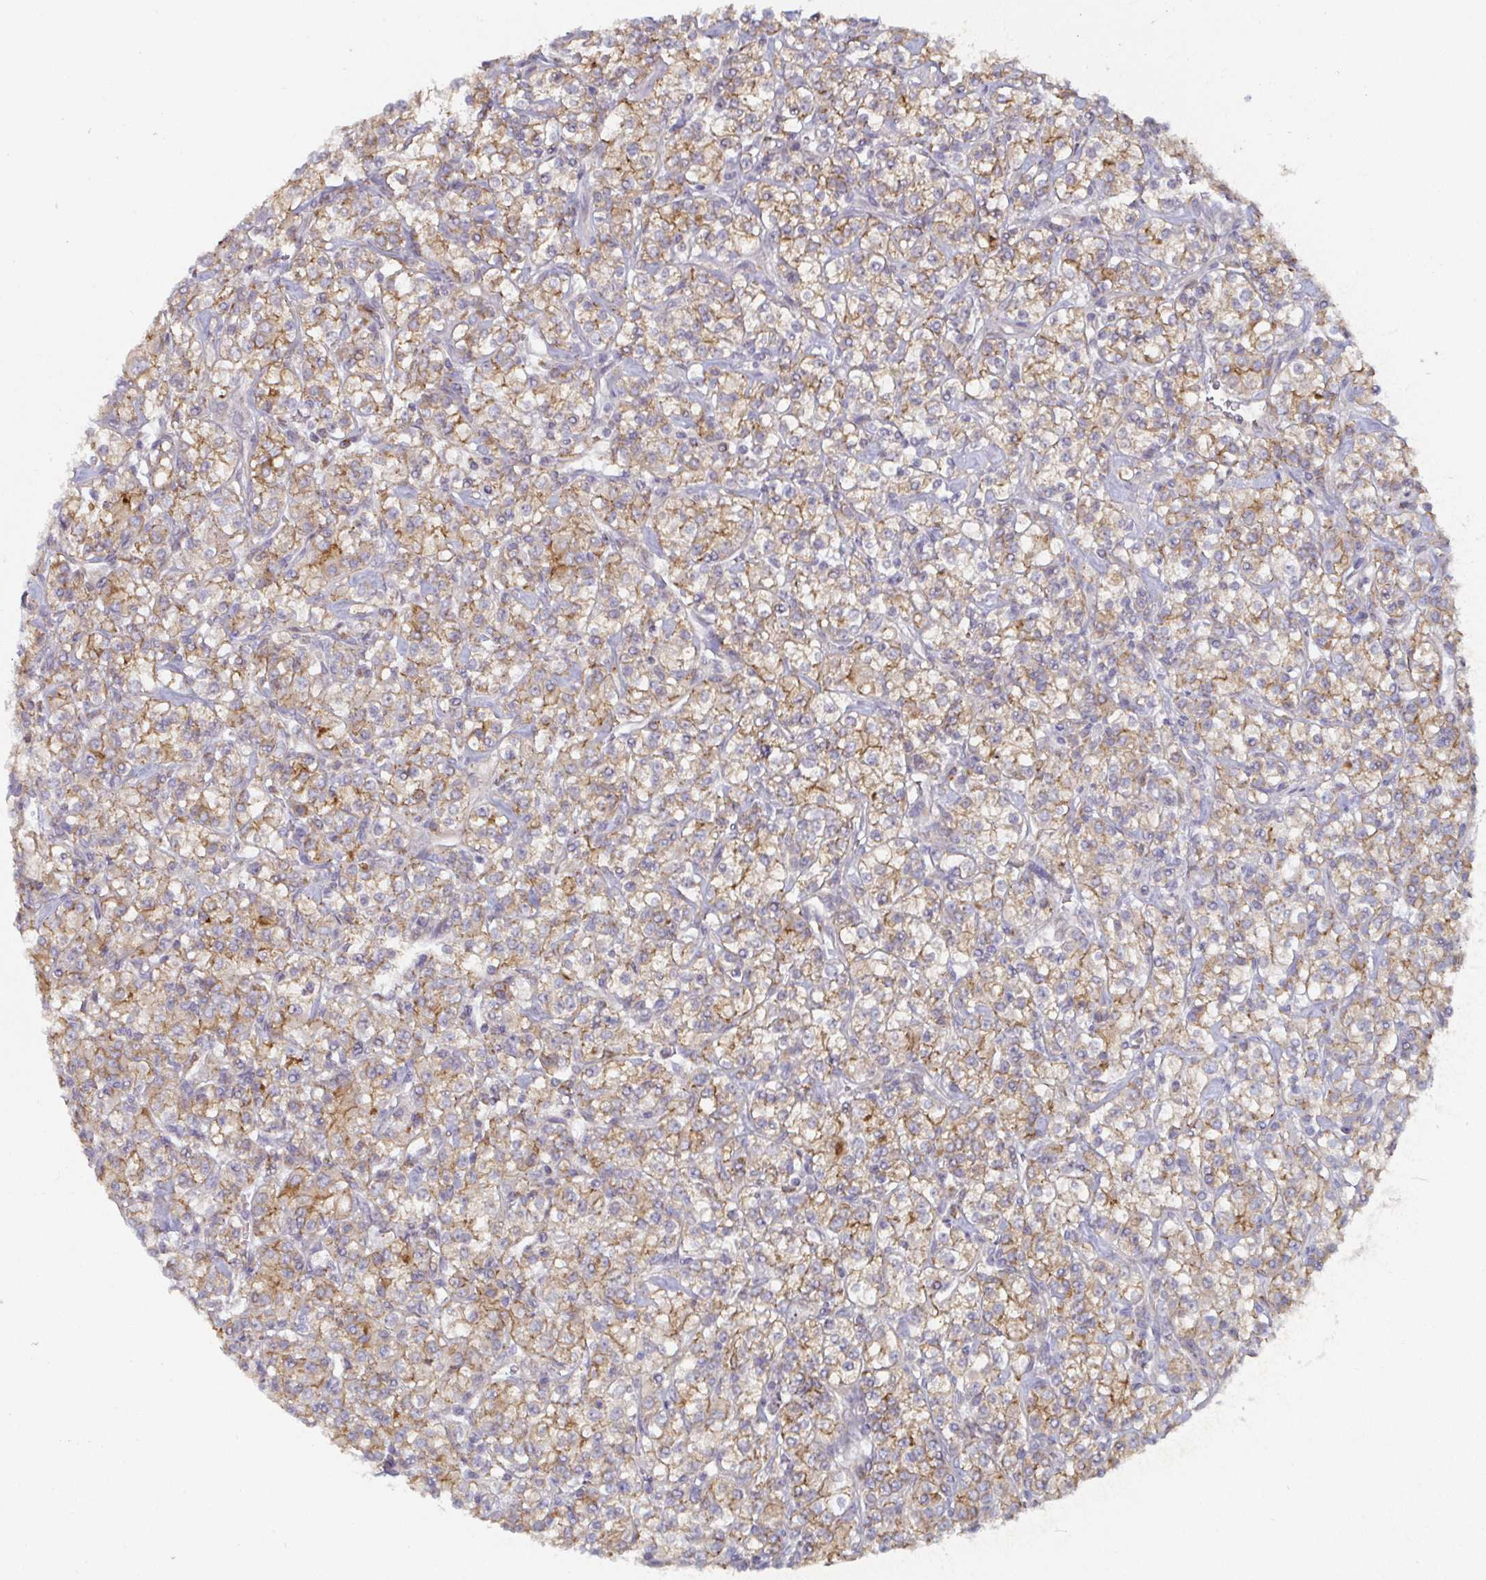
{"staining": {"intensity": "weak", "quantity": ">75%", "location": "cytoplasmic/membranous"}, "tissue": "renal cancer", "cell_type": "Tumor cells", "image_type": "cancer", "snomed": [{"axis": "morphology", "description": "Adenocarcinoma, NOS"}, {"axis": "topography", "description": "Kidney"}], "caption": "Adenocarcinoma (renal) stained for a protein (brown) demonstrates weak cytoplasmic/membranous positive expression in about >75% of tumor cells.", "gene": "CDH18", "patient": {"sex": "male", "age": 77}}